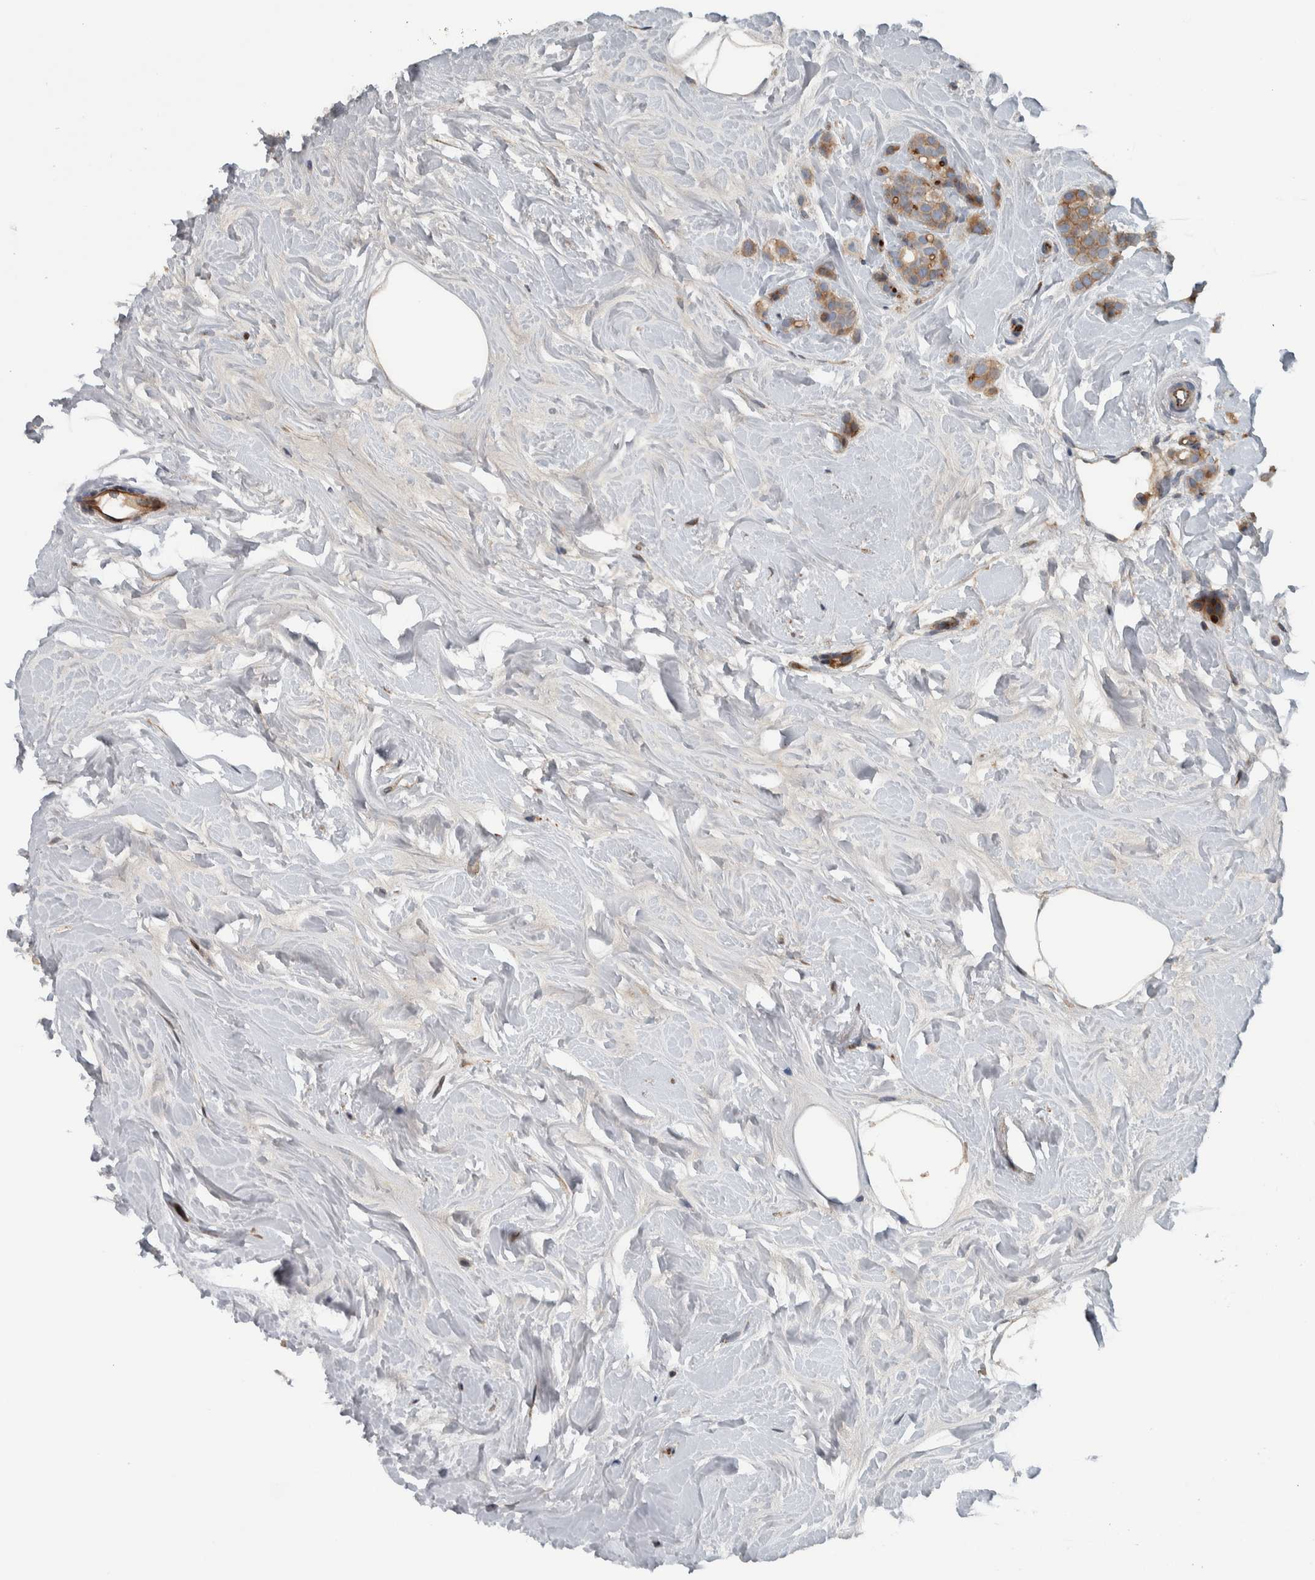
{"staining": {"intensity": "moderate", "quantity": ">75%", "location": "cytoplasmic/membranous"}, "tissue": "breast cancer", "cell_type": "Tumor cells", "image_type": "cancer", "snomed": [{"axis": "morphology", "description": "Lobular carcinoma, in situ"}, {"axis": "morphology", "description": "Lobular carcinoma"}, {"axis": "topography", "description": "Breast"}], "caption": "A brown stain highlights moderate cytoplasmic/membranous expression of a protein in breast cancer tumor cells.", "gene": "BAIAP2L1", "patient": {"sex": "female", "age": 41}}